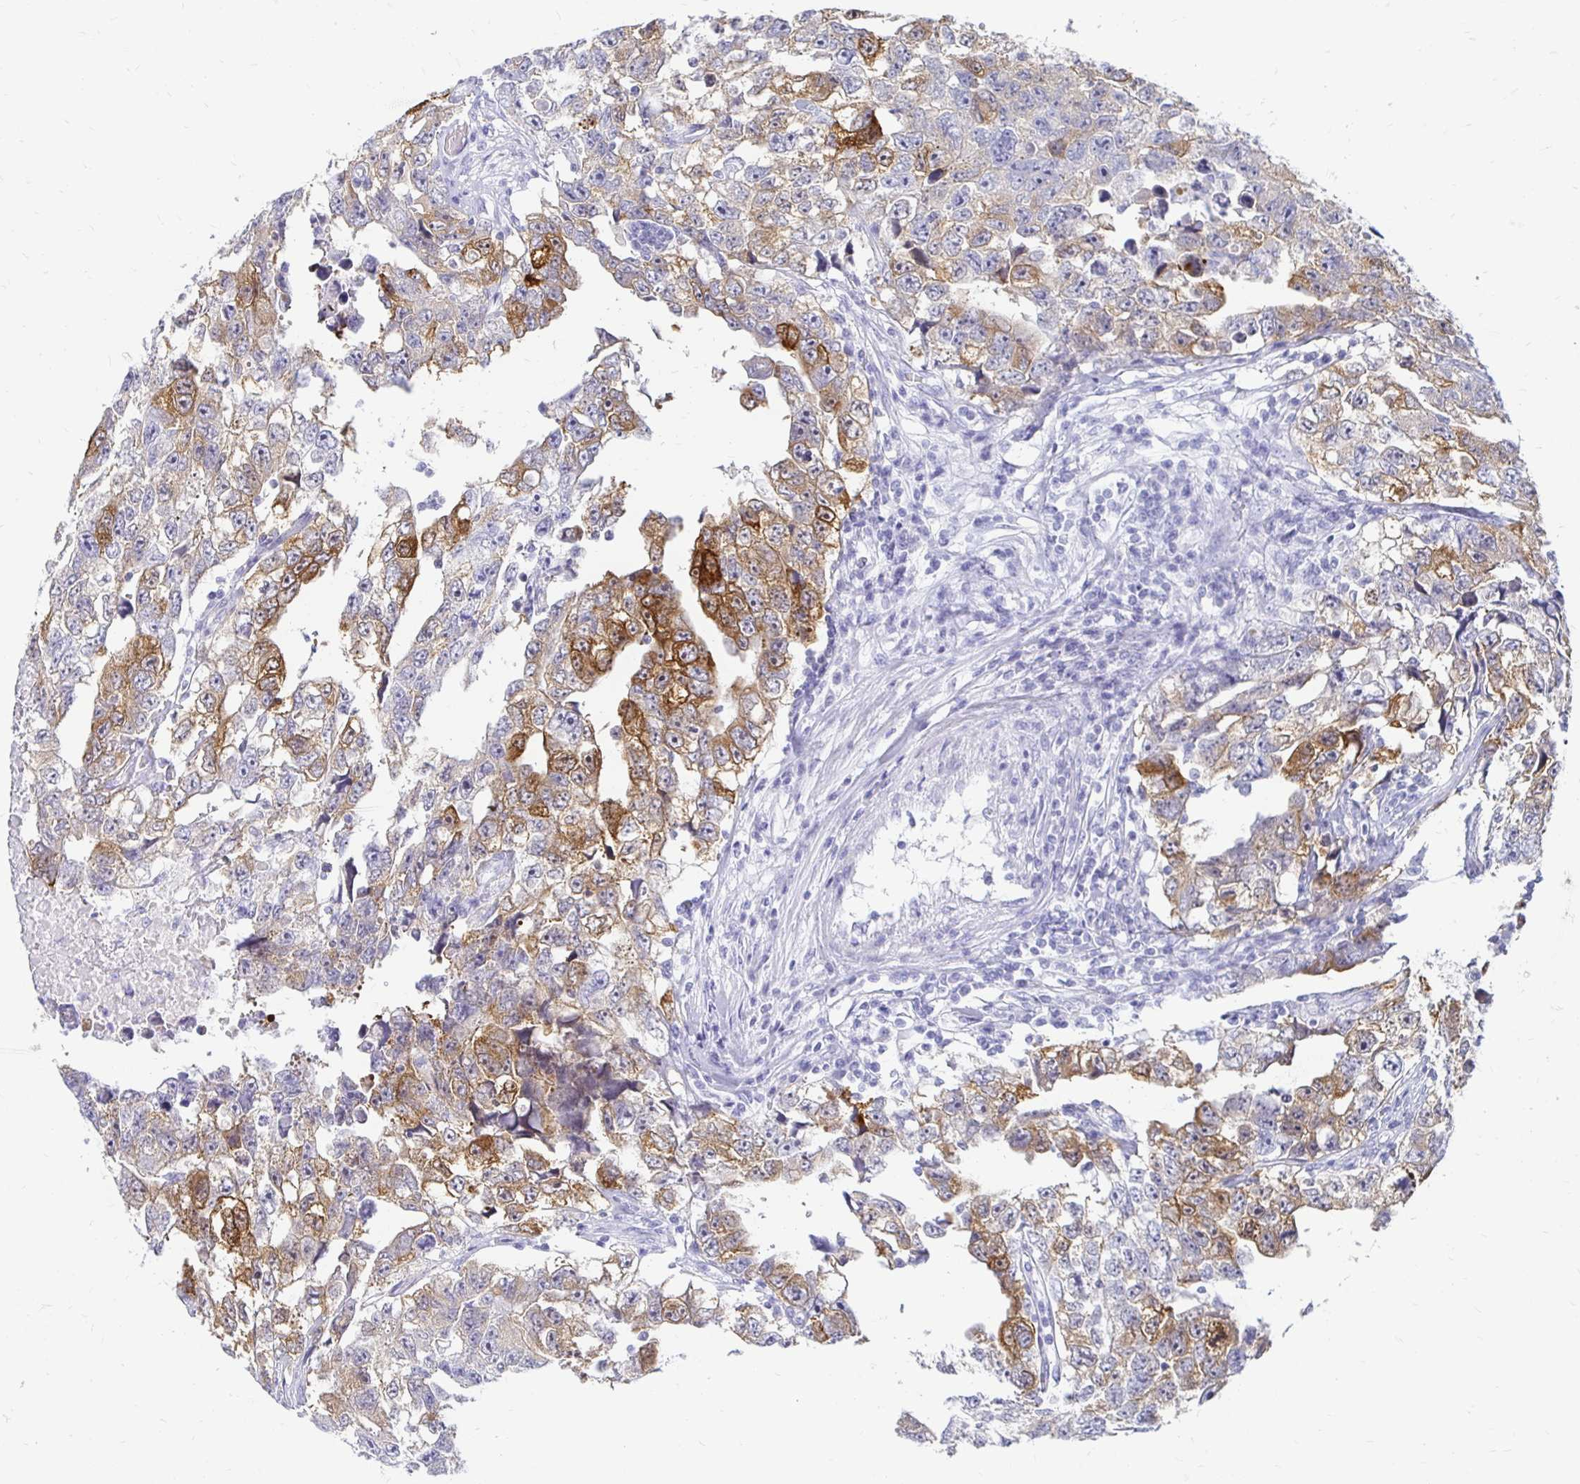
{"staining": {"intensity": "moderate", "quantity": "25%-75%", "location": "cytoplasmic/membranous"}, "tissue": "testis cancer", "cell_type": "Tumor cells", "image_type": "cancer", "snomed": [{"axis": "morphology", "description": "Carcinoma, Embryonal, NOS"}, {"axis": "topography", "description": "Testis"}], "caption": "About 25%-75% of tumor cells in human embryonal carcinoma (testis) demonstrate moderate cytoplasmic/membranous protein positivity as visualized by brown immunohistochemical staining.", "gene": "PEG10", "patient": {"sex": "male", "age": 22}}